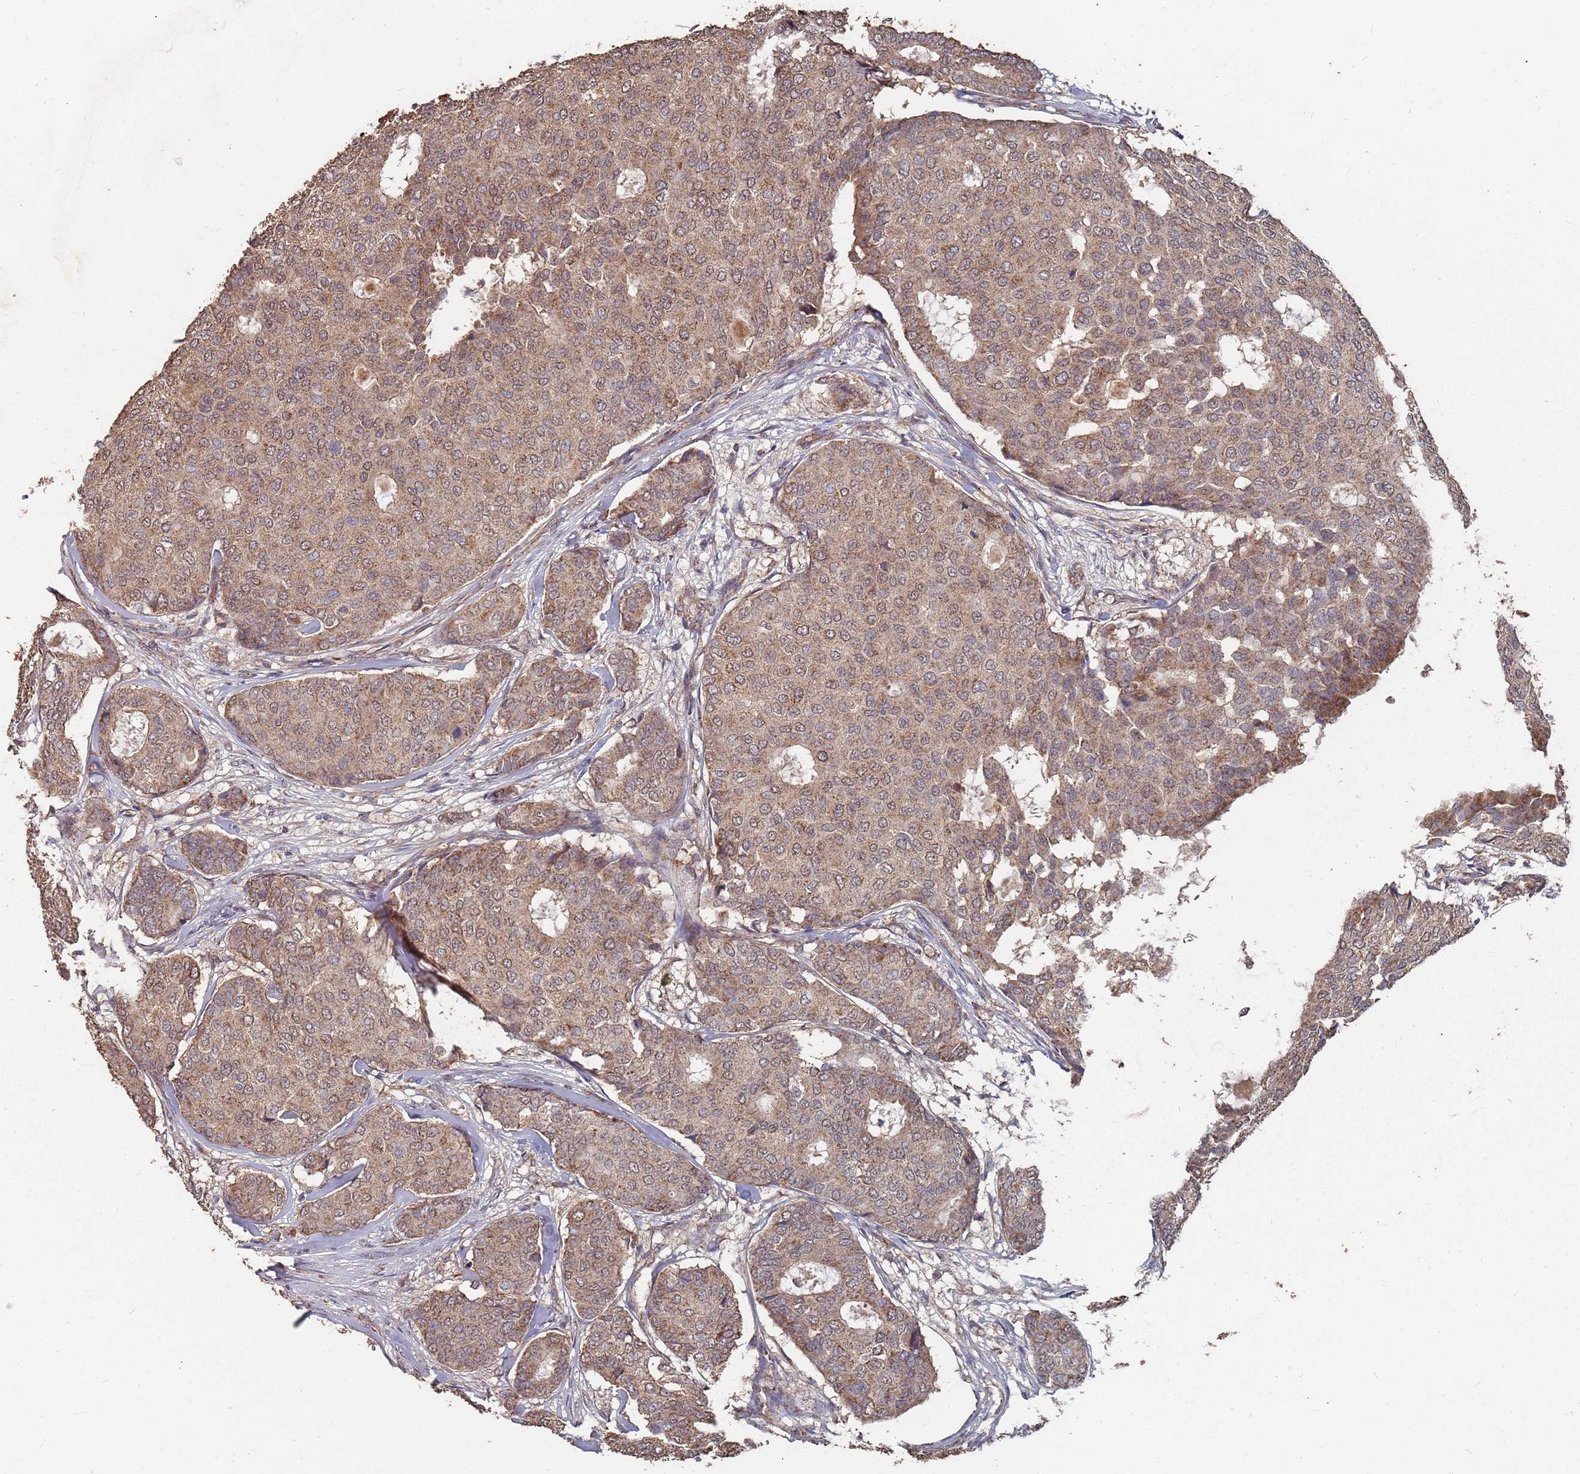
{"staining": {"intensity": "moderate", "quantity": ">75%", "location": "cytoplasmic/membranous"}, "tissue": "breast cancer", "cell_type": "Tumor cells", "image_type": "cancer", "snomed": [{"axis": "morphology", "description": "Duct carcinoma"}, {"axis": "topography", "description": "Breast"}], "caption": "IHC of breast cancer demonstrates medium levels of moderate cytoplasmic/membranous staining in about >75% of tumor cells.", "gene": "PRORP", "patient": {"sex": "female", "age": 75}}